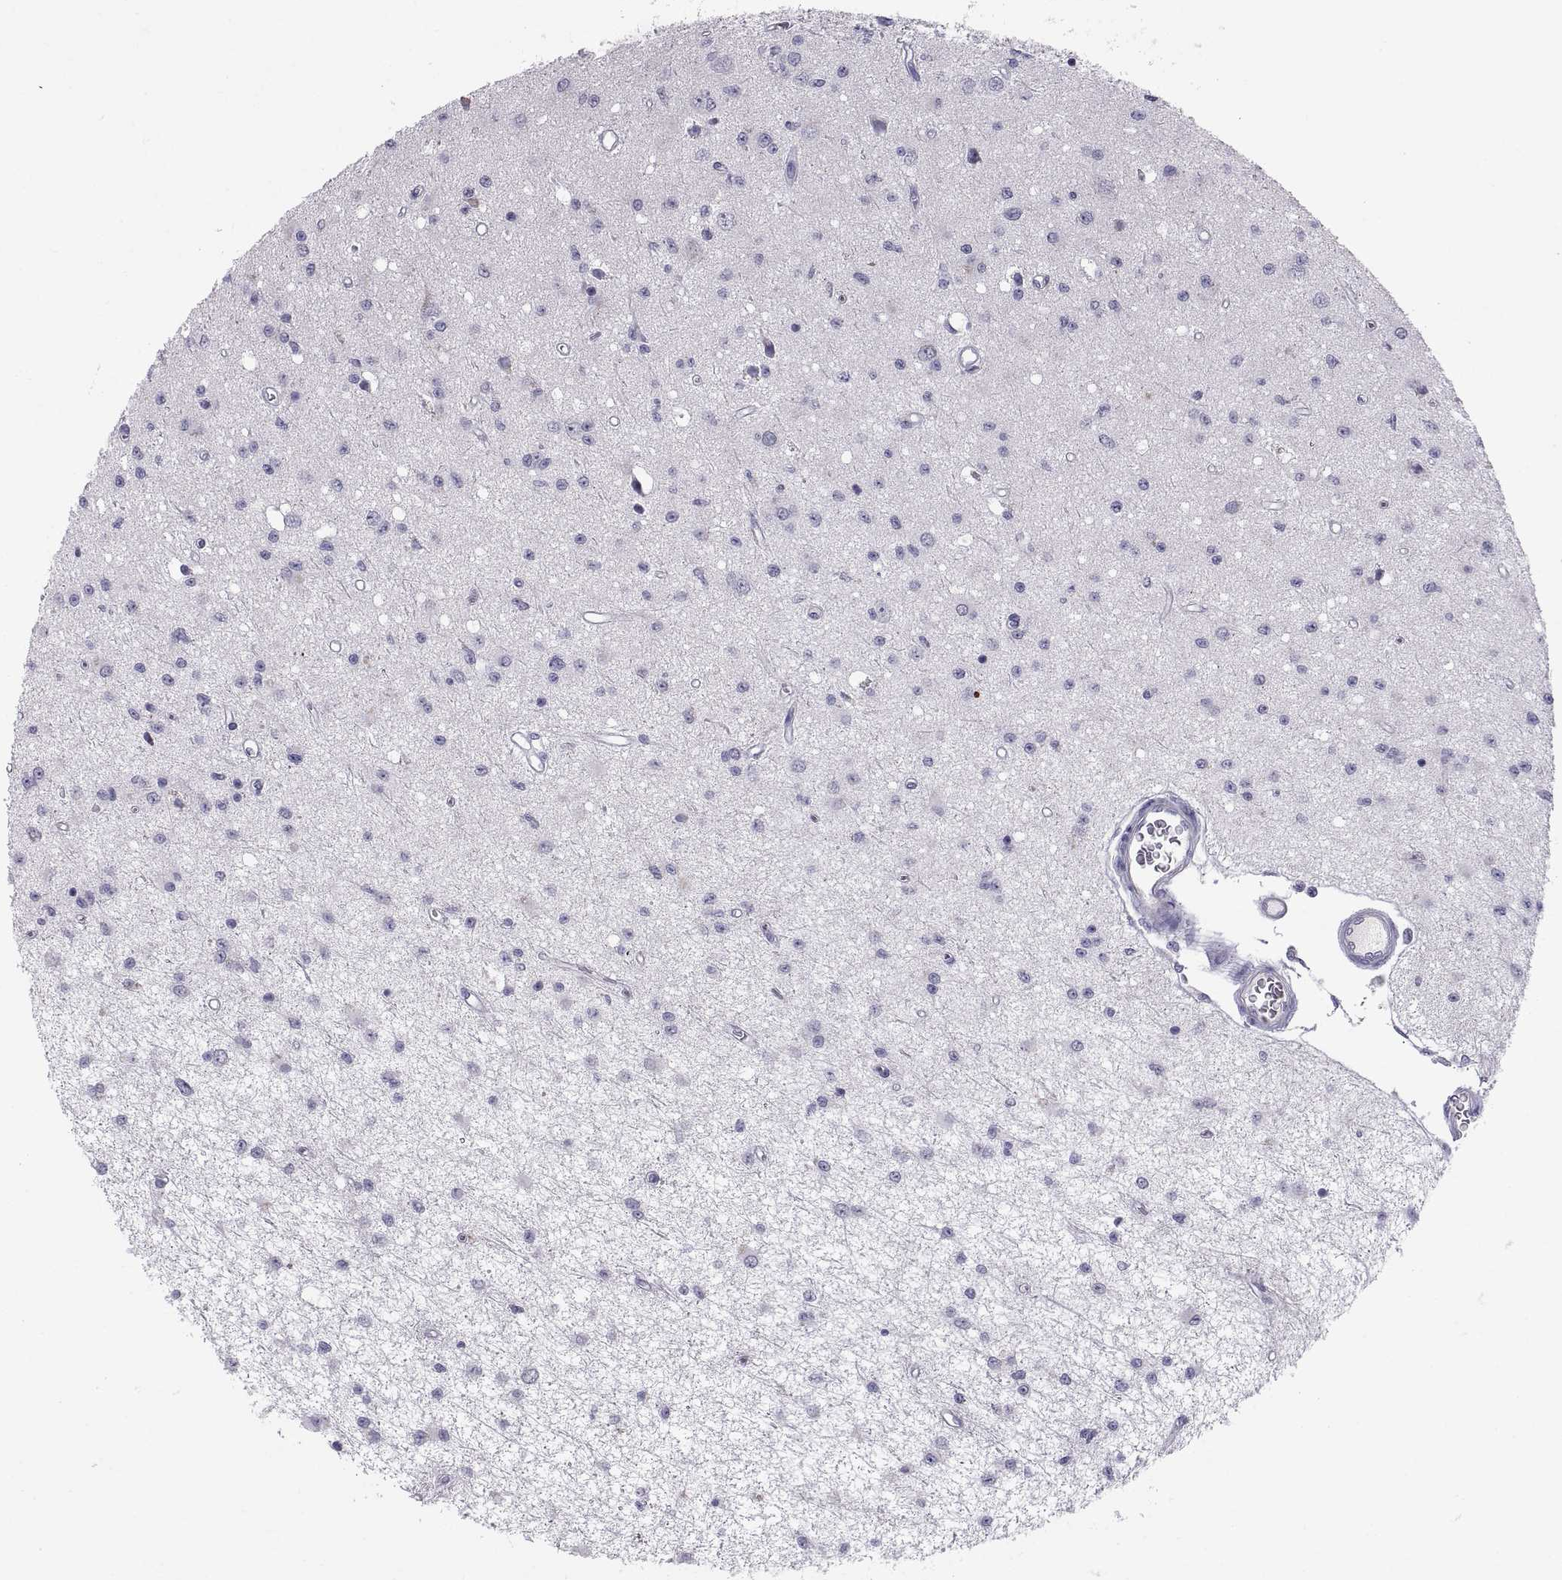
{"staining": {"intensity": "negative", "quantity": "none", "location": "none"}, "tissue": "glioma", "cell_type": "Tumor cells", "image_type": "cancer", "snomed": [{"axis": "morphology", "description": "Glioma, malignant, Low grade"}, {"axis": "topography", "description": "Brain"}], "caption": "This micrograph is of malignant low-grade glioma stained with IHC to label a protein in brown with the nuclei are counter-stained blue. There is no expression in tumor cells. (Brightfield microscopy of DAB (3,3'-diaminobenzidine) IHC at high magnification).", "gene": "TEX13A", "patient": {"sex": "female", "age": 45}}